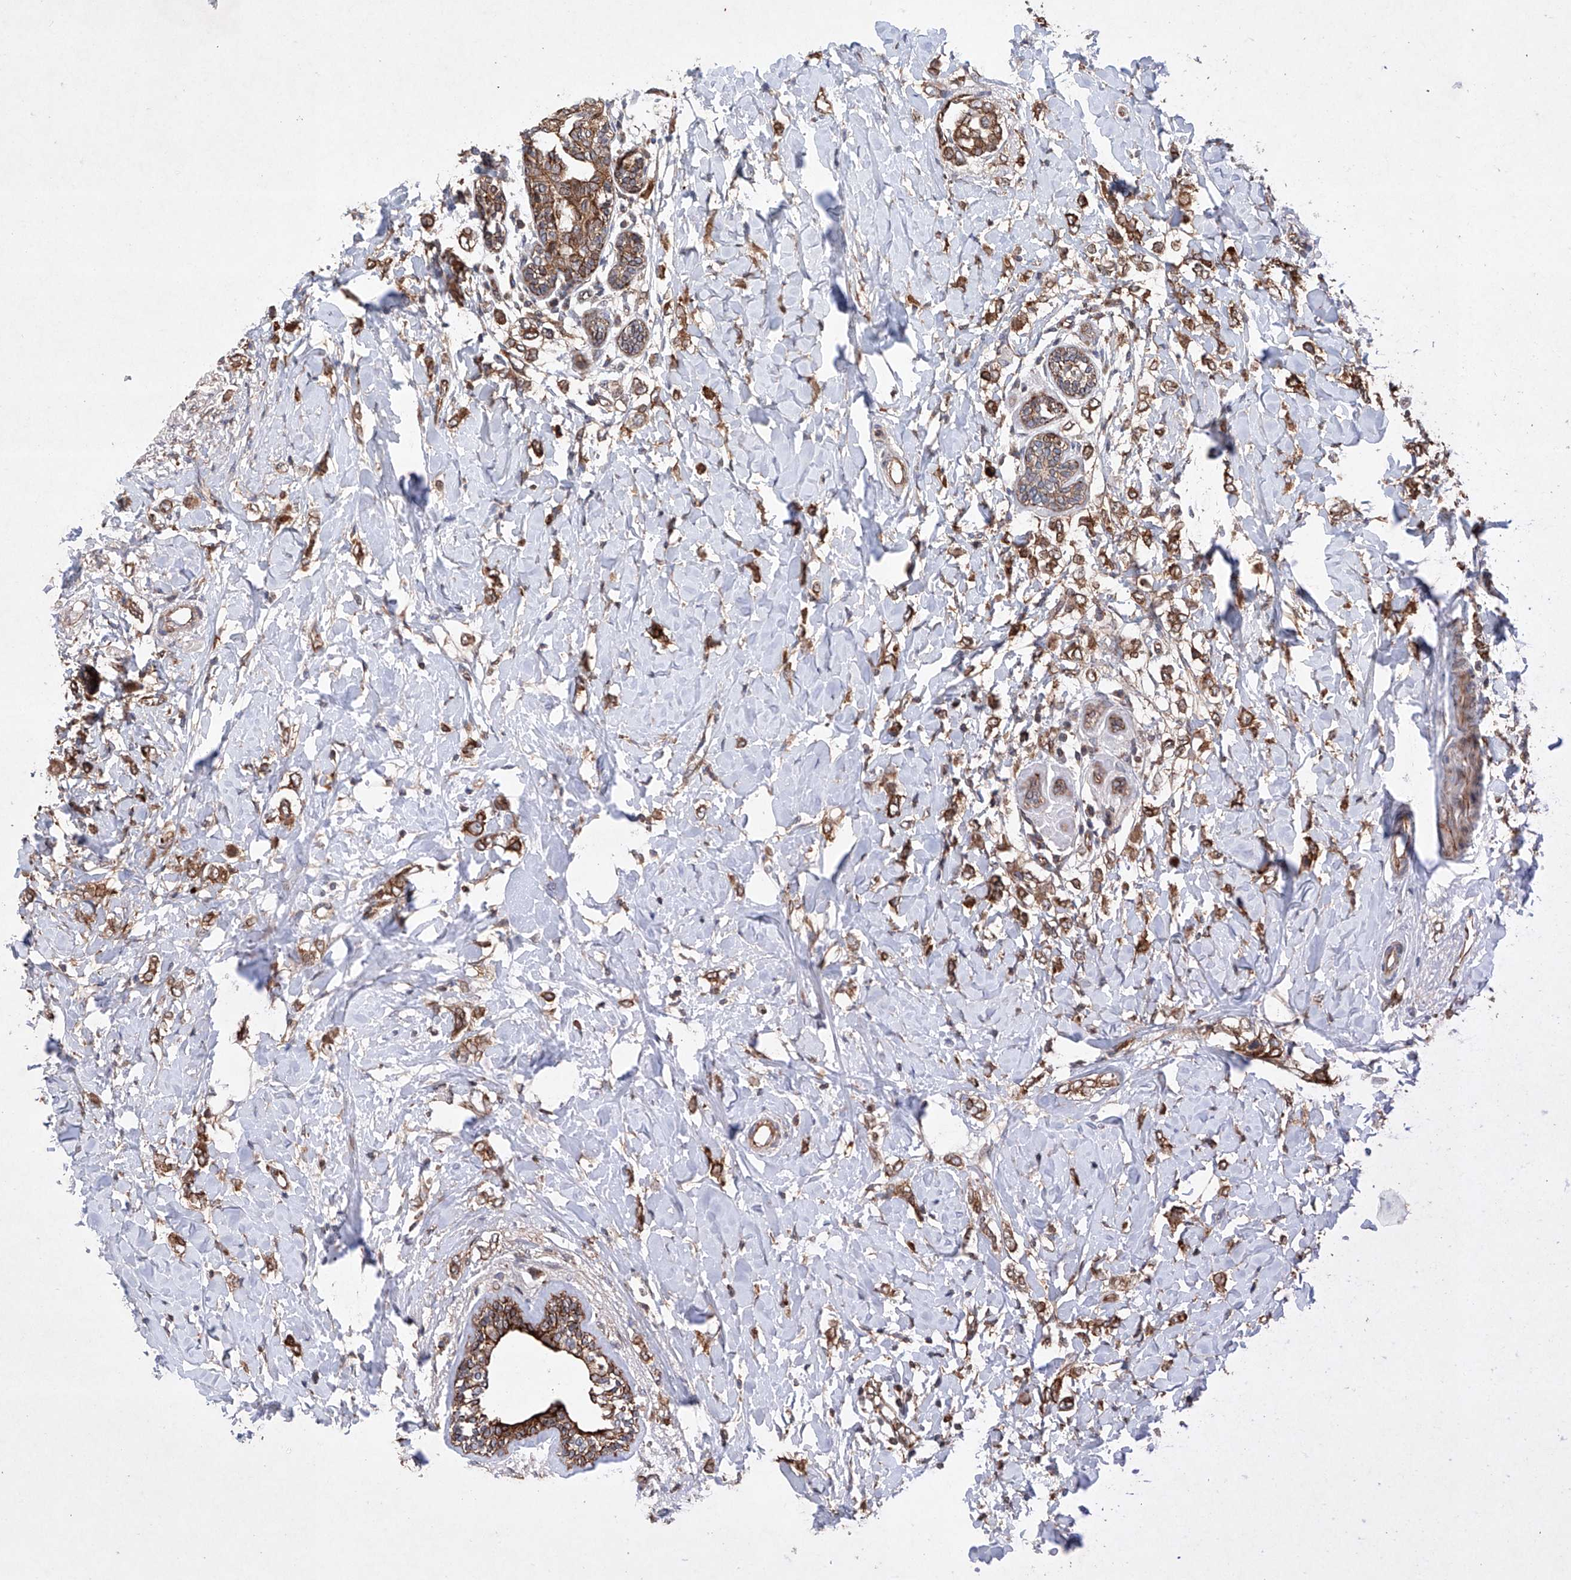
{"staining": {"intensity": "moderate", "quantity": ">75%", "location": "cytoplasmic/membranous"}, "tissue": "breast cancer", "cell_type": "Tumor cells", "image_type": "cancer", "snomed": [{"axis": "morphology", "description": "Normal tissue, NOS"}, {"axis": "morphology", "description": "Lobular carcinoma"}, {"axis": "topography", "description": "Breast"}], "caption": "Immunohistochemistry (DAB (3,3'-diaminobenzidine)) staining of human lobular carcinoma (breast) demonstrates moderate cytoplasmic/membranous protein expression in about >75% of tumor cells. Nuclei are stained in blue.", "gene": "TIMM23", "patient": {"sex": "female", "age": 47}}